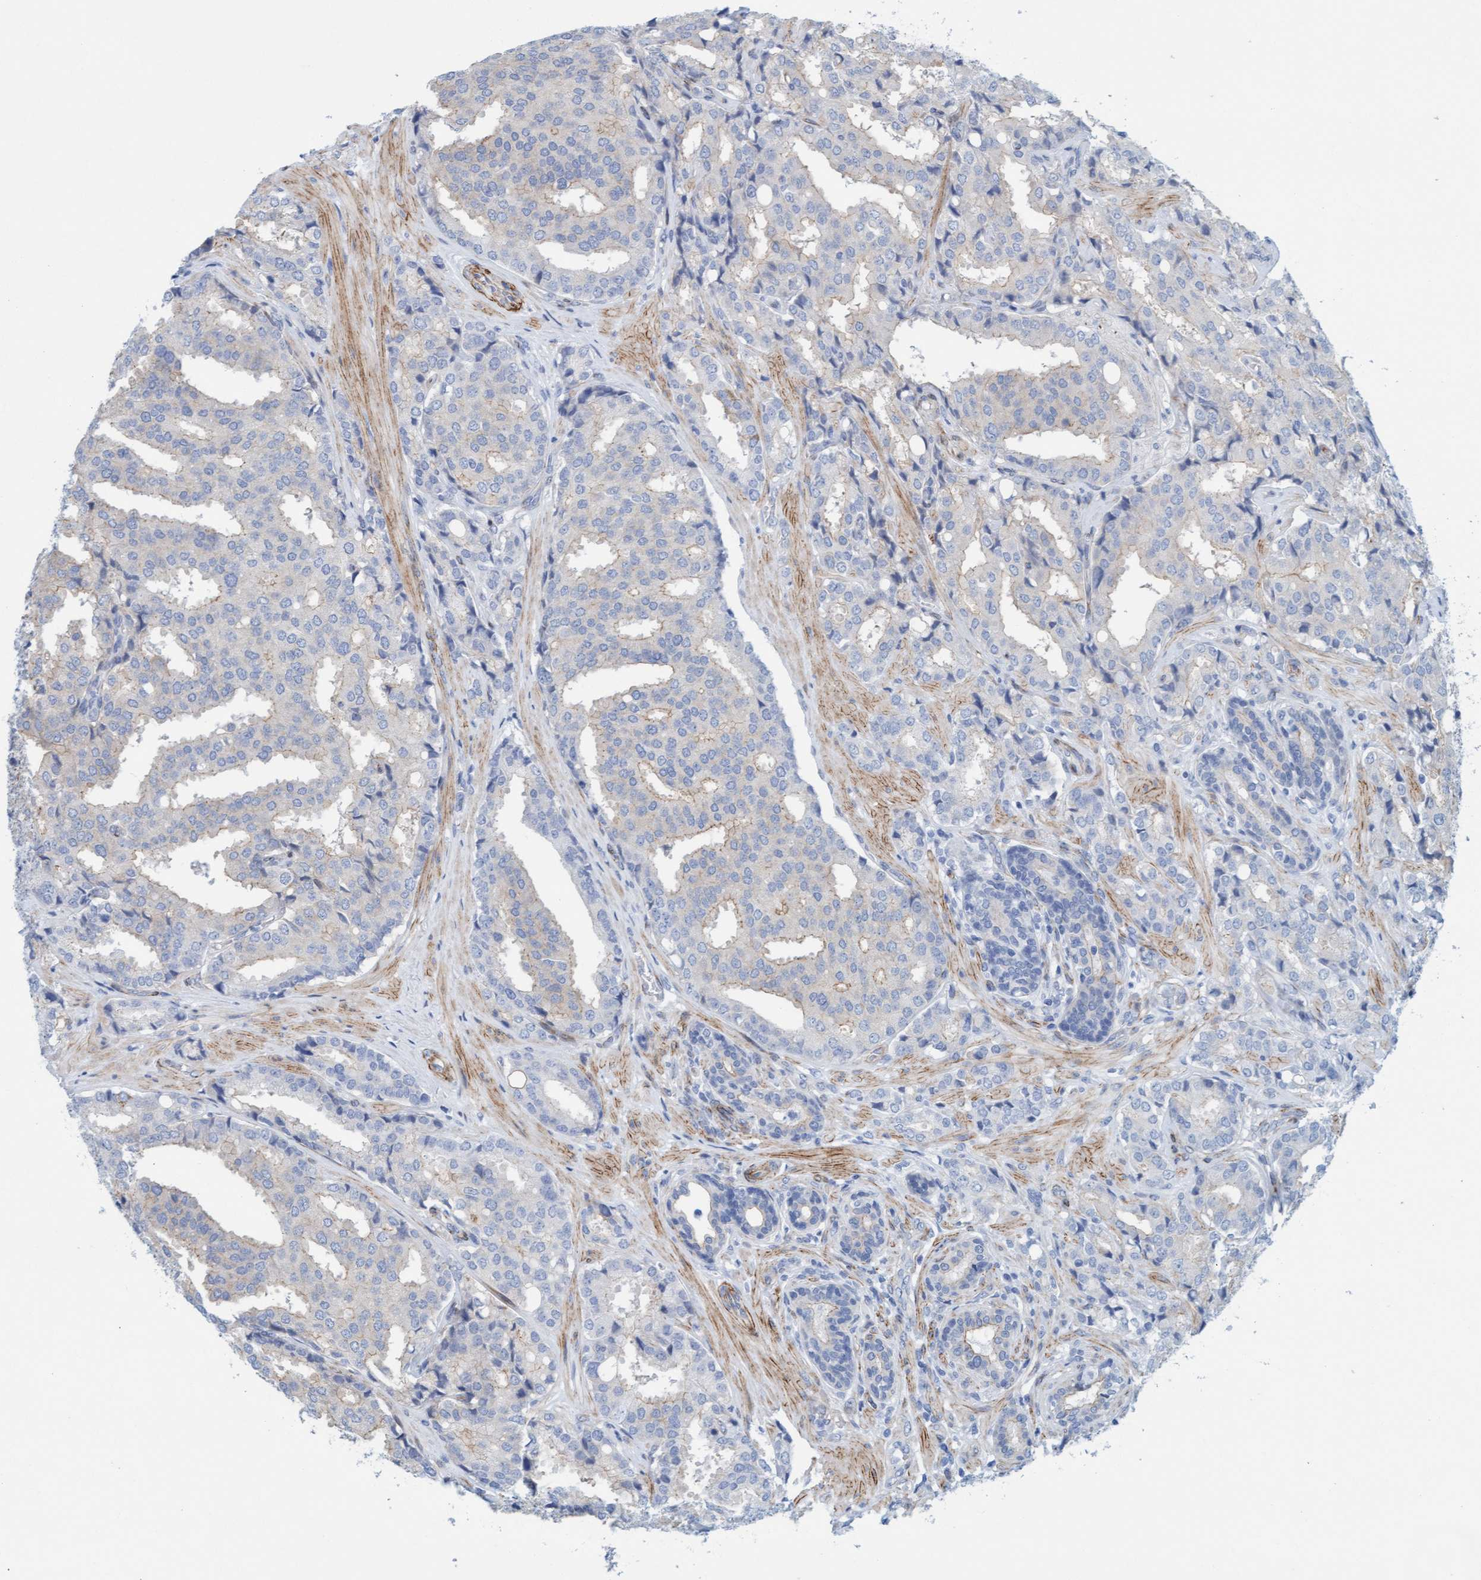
{"staining": {"intensity": "negative", "quantity": "none", "location": "none"}, "tissue": "prostate cancer", "cell_type": "Tumor cells", "image_type": "cancer", "snomed": [{"axis": "morphology", "description": "Adenocarcinoma, High grade"}, {"axis": "topography", "description": "Prostate"}], "caption": "An image of human adenocarcinoma (high-grade) (prostate) is negative for staining in tumor cells.", "gene": "MTFR1", "patient": {"sex": "male", "age": 50}}